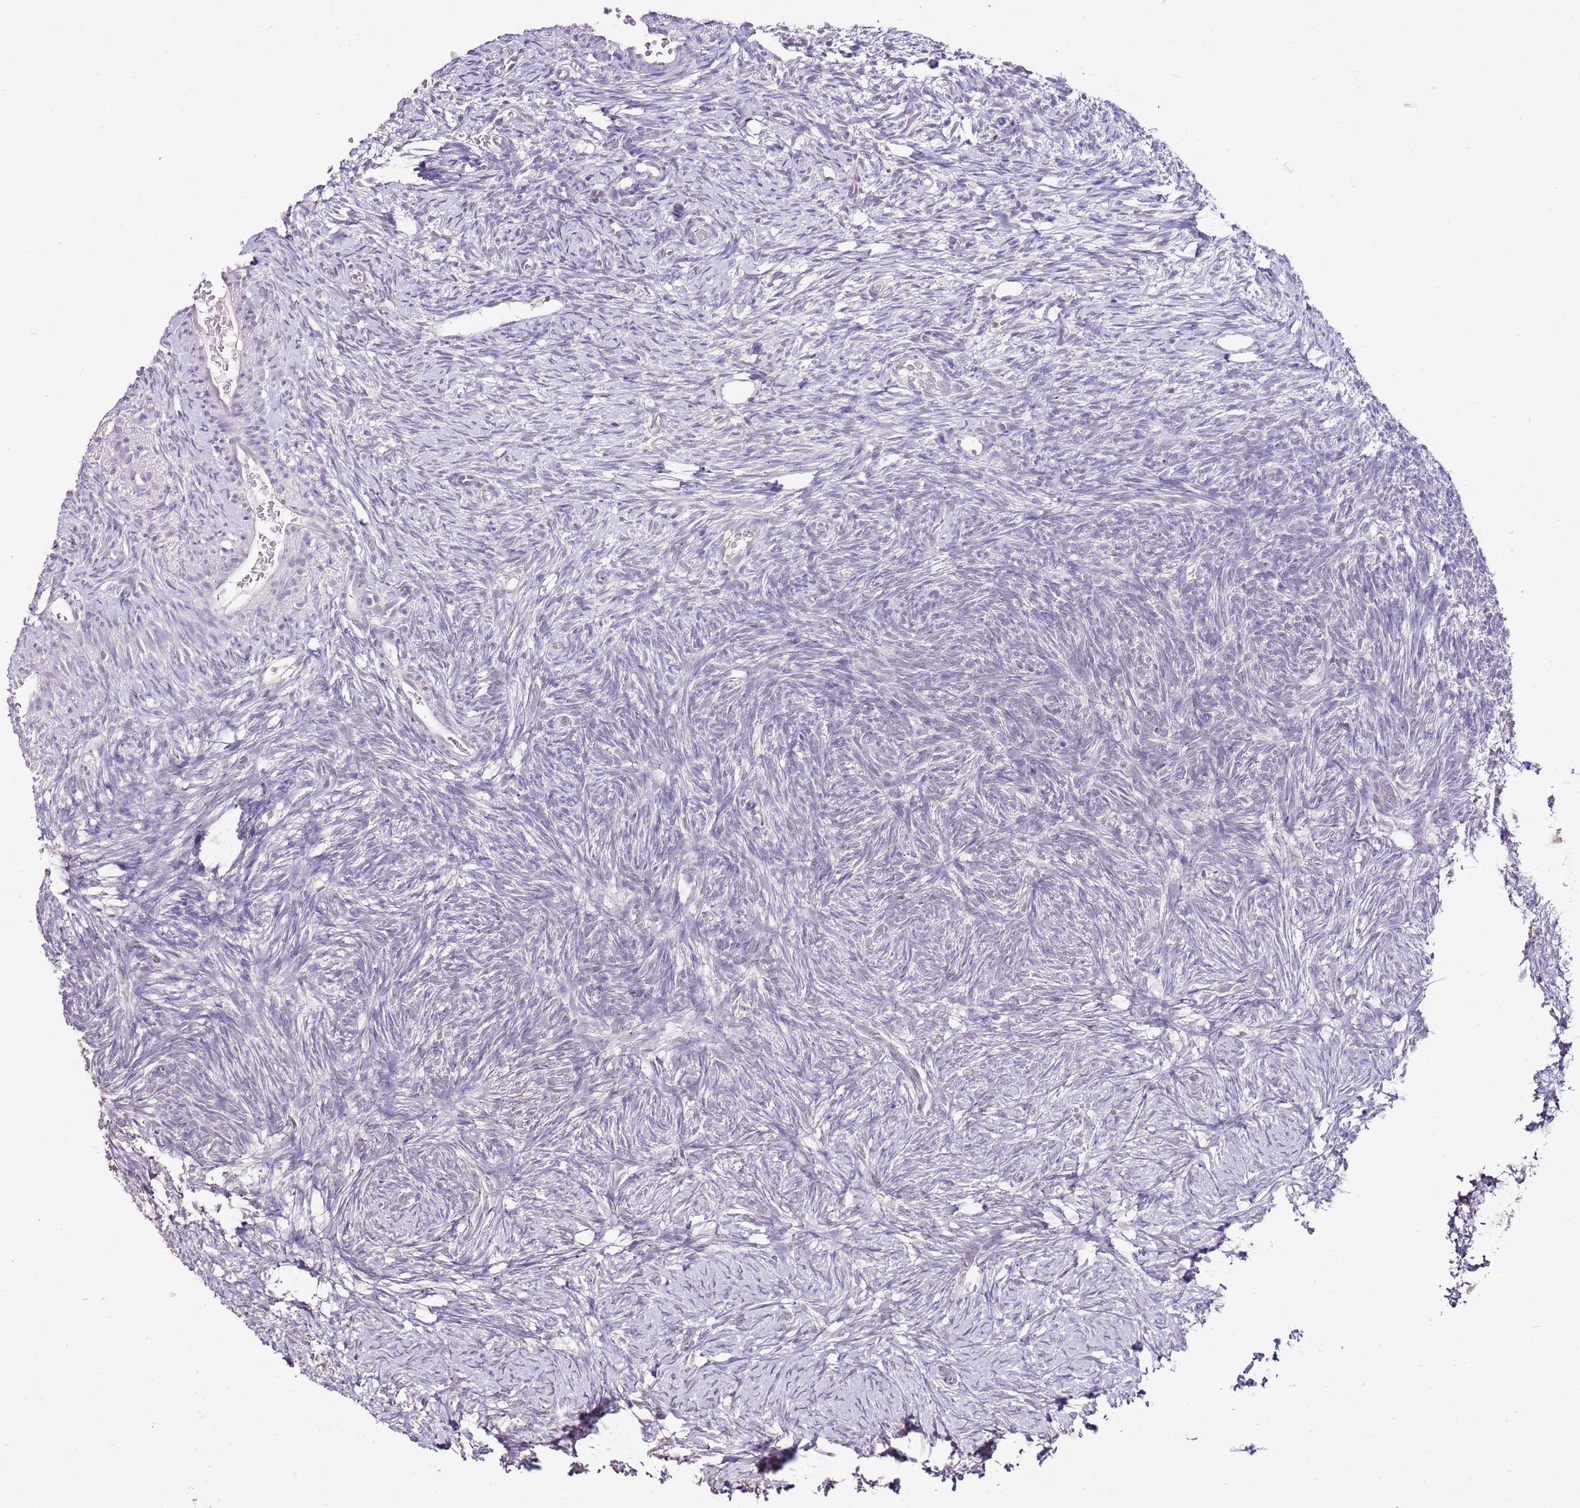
{"staining": {"intensity": "negative", "quantity": "none", "location": "none"}, "tissue": "ovary", "cell_type": "Ovarian stroma cells", "image_type": "normal", "snomed": [{"axis": "morphology", "description": "Normal tissue, NOS"}, {"axis": "topography", "description": "Ovary"}], "caption": "A high-resolution image shows IHC staining of normal ovary, which exhibits no significant staining in ovarian stroma cells. (DAB (3,3'-diaminobenzidine) immunohistochemistry (IHC) with hematoxylin counter stain).", "gene": "IZUMO4", "patient": {"sex": "female", "age": 39}}